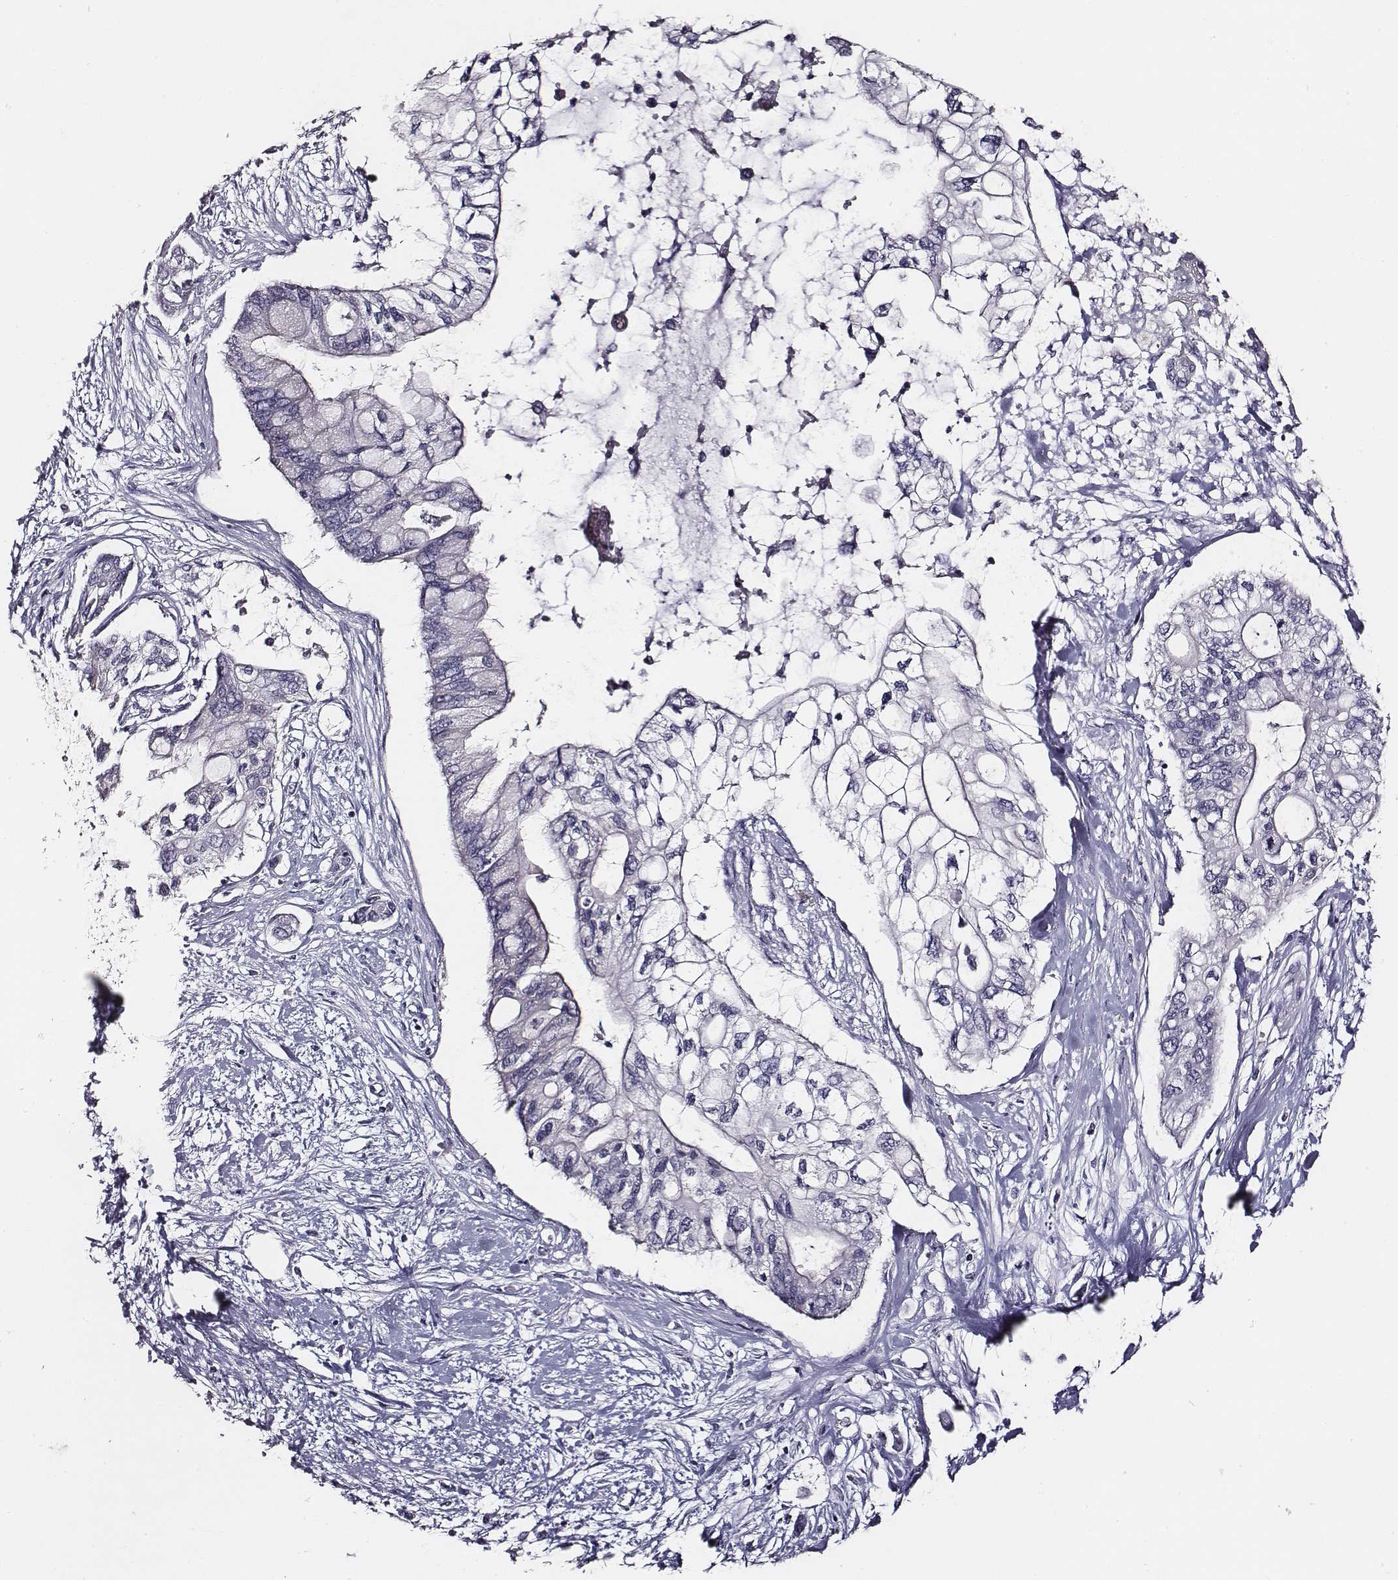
{"staining": {"intensity": "negative", "quantity": "none", "location": "none"}, "tissue": "pancreatic cancer", "cell_type": "Tumor cells", "image_type": "cancer", "snomed": [{"axis": "morphology", "description": "Adenocarcinoma, NOS"}, {"axis": "topography", "description": "Pancreas"}], "caption": "This is an IHC photomicrograph of adenocarcinoma (pancreatic). There is no expression in tumor cells.", "gene": "AADAT", "patient": {"sex": "female", "age": 77}}